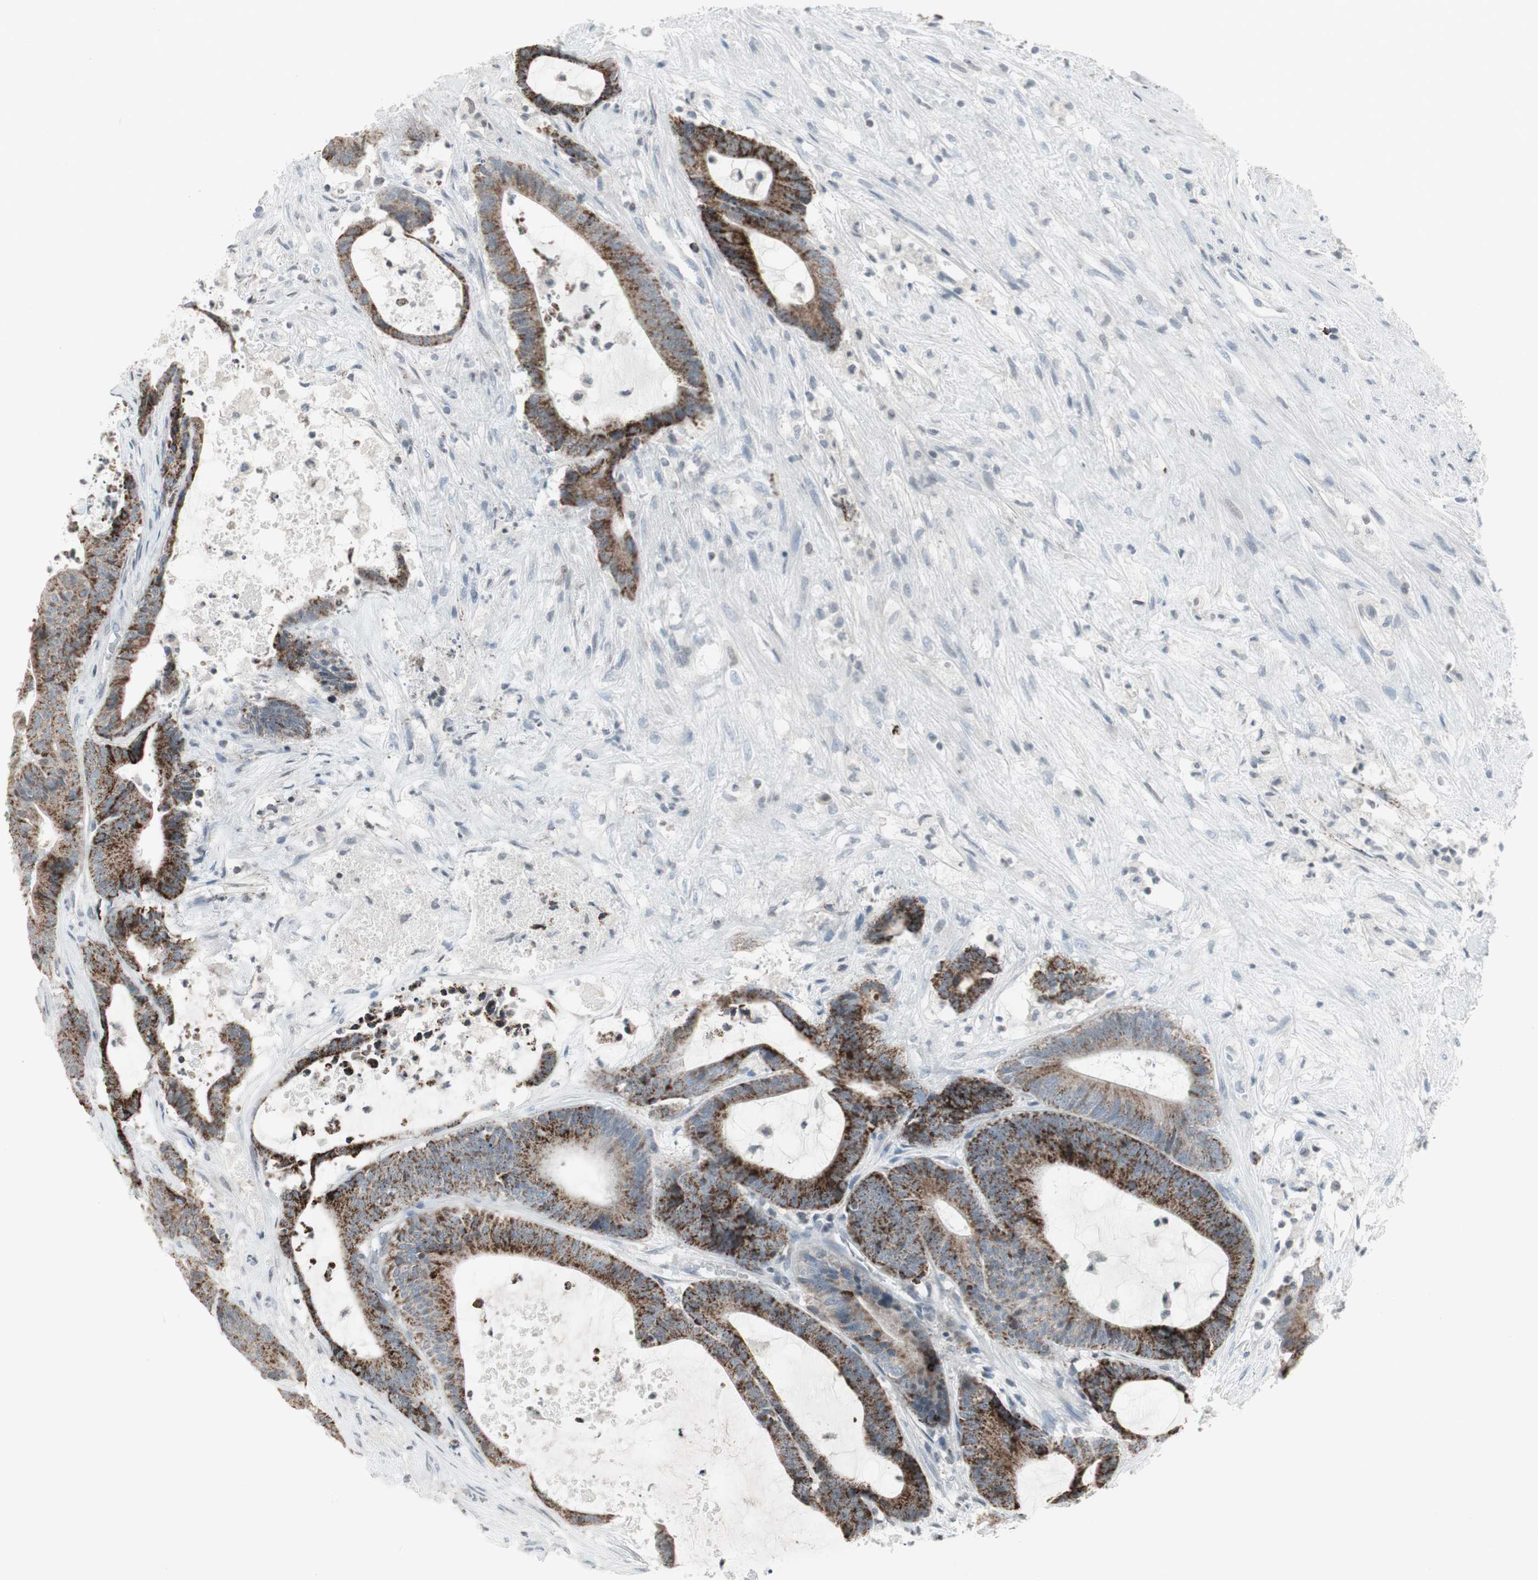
{"staining": {"intensity": "strong", "quantity": ">75%", "location": "cytoplasmic/membranous"}, "tissue": "colorectal cancer", "cell_type": "Tumor cells", "image_type": "cancer", "snomed": [{"axis": "morphology", "description": "Adenocarcinoma, NOS"}, {"axis": "topography", "description": "Colon"}], "caption": "About >75% of tumor cells in colorectal cancer exhibit strong cytoplasmic/membranous protein staining as visualized by brown immunohistochemical staining.", "gene": "ARG2", "patient": {"sex": "female", "age": 84}}